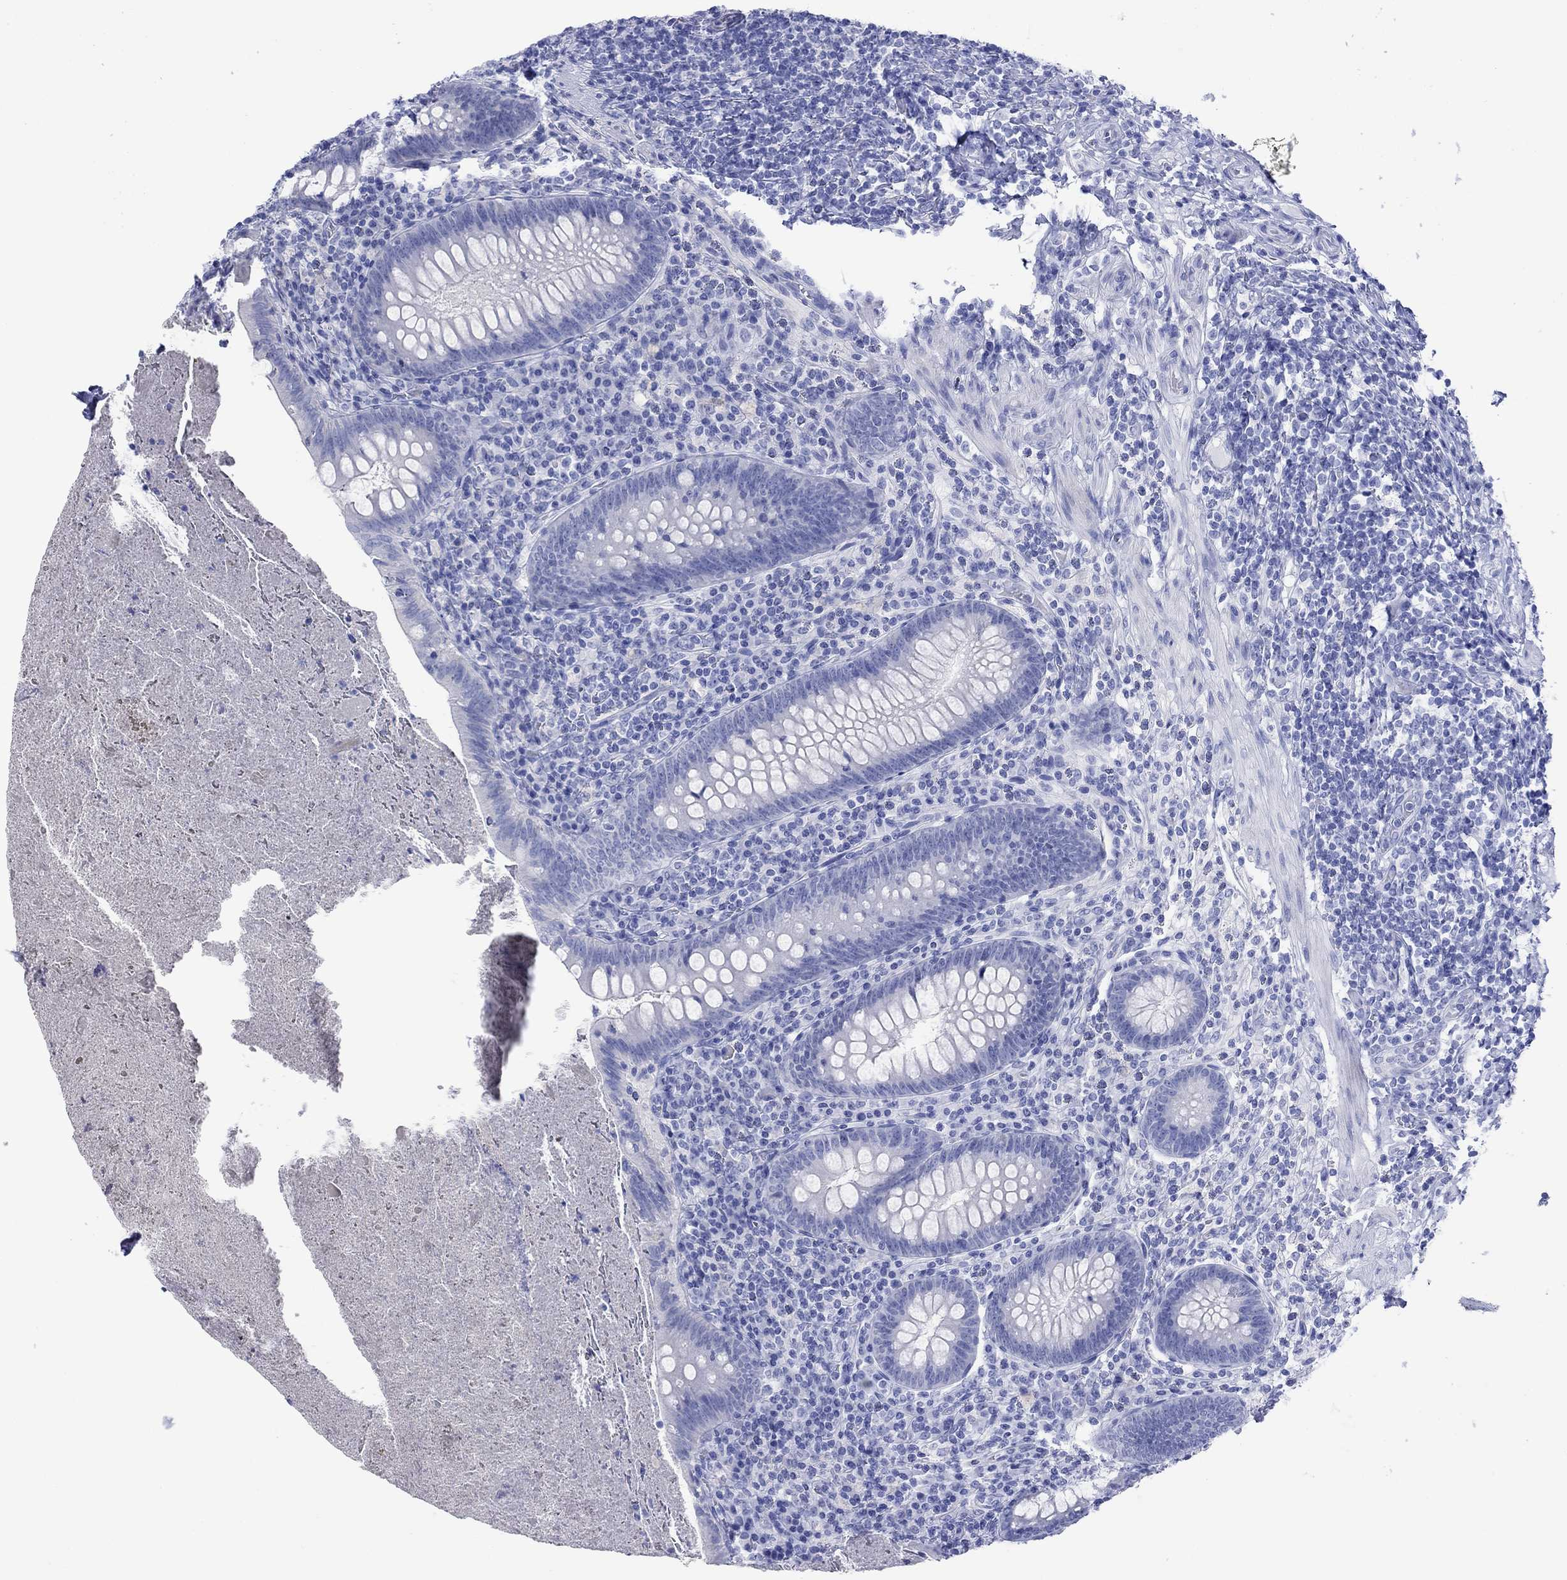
{"staining": {"intensity": "negative", "quantity": "none", "location": "none"}, "tissue": "appendix", "cell_type": "Glandular cells", "image_type": "normal", "snomed": [{"axis": "morphology", "description": "Normal tissue, NOS"}, {"axis": "topography", "description": "Appendix"}], "caption": "DAB immunohistochemical staining of normal appendix displays no significant positivity in glandular cells.", "gene": "MLANA", "patient": {"sex": "male", "age": 47}}